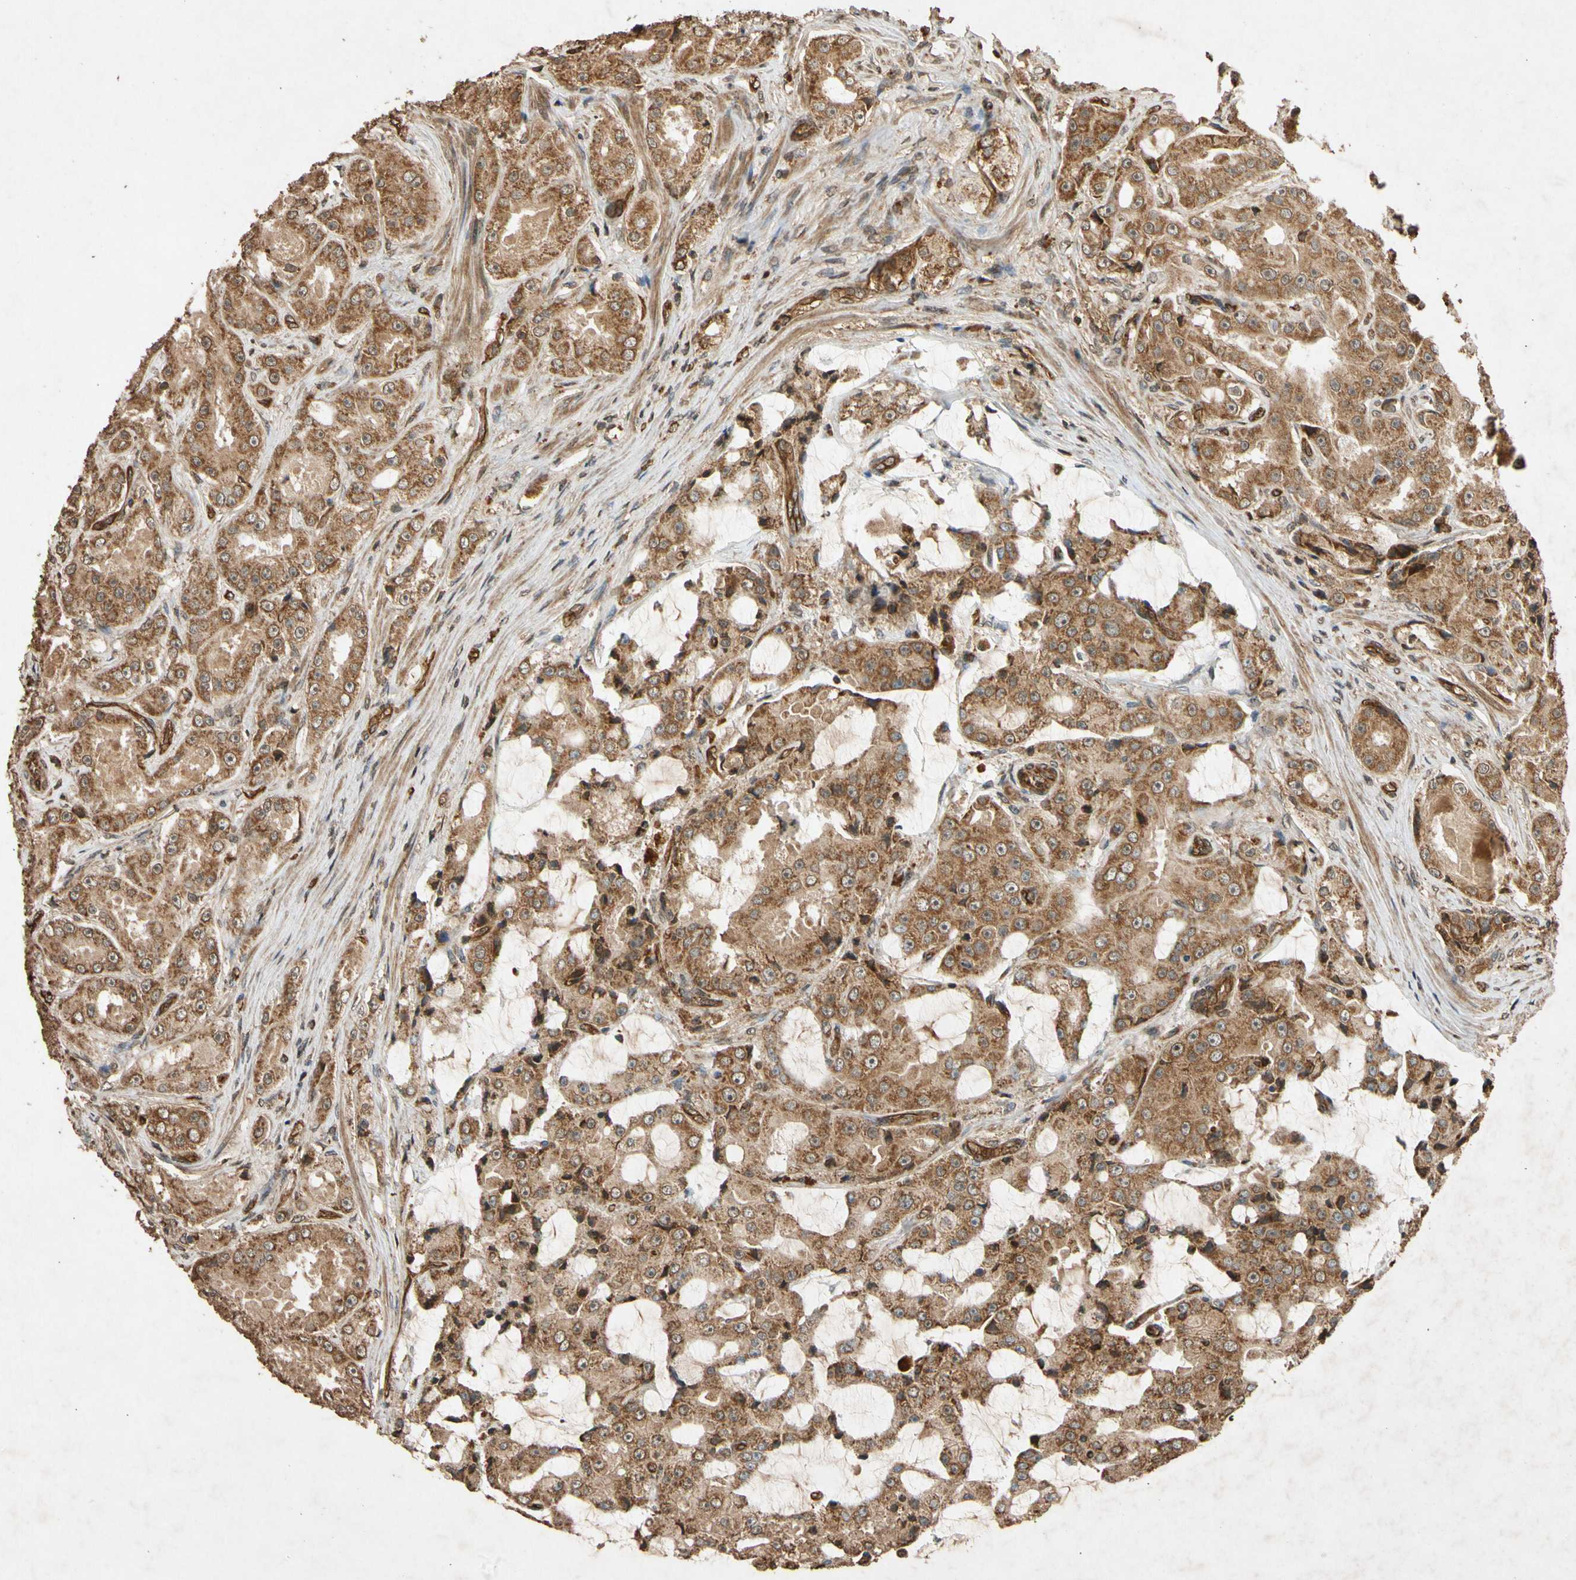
{"staining": {"intensity": "moderate", "quantity": ">75%", "location": "cytoplasmic/membranous"}, "tissue": "prostate cancer", "cell_type": "Tumor cells", "image_type": "cancer", "snomed": [{"axis": "morphology", "description": "Adenocarcinoma, High grade"}, {"axis": "topography", "description": "Prostate"}], "caption": "Moderate cytoplasmic/membranous protein positivity is appreciated in about >75% of tumor cells in prostate cancer.", "gene": "TXN2", "patient": {"sex": "male", "age": 73}}